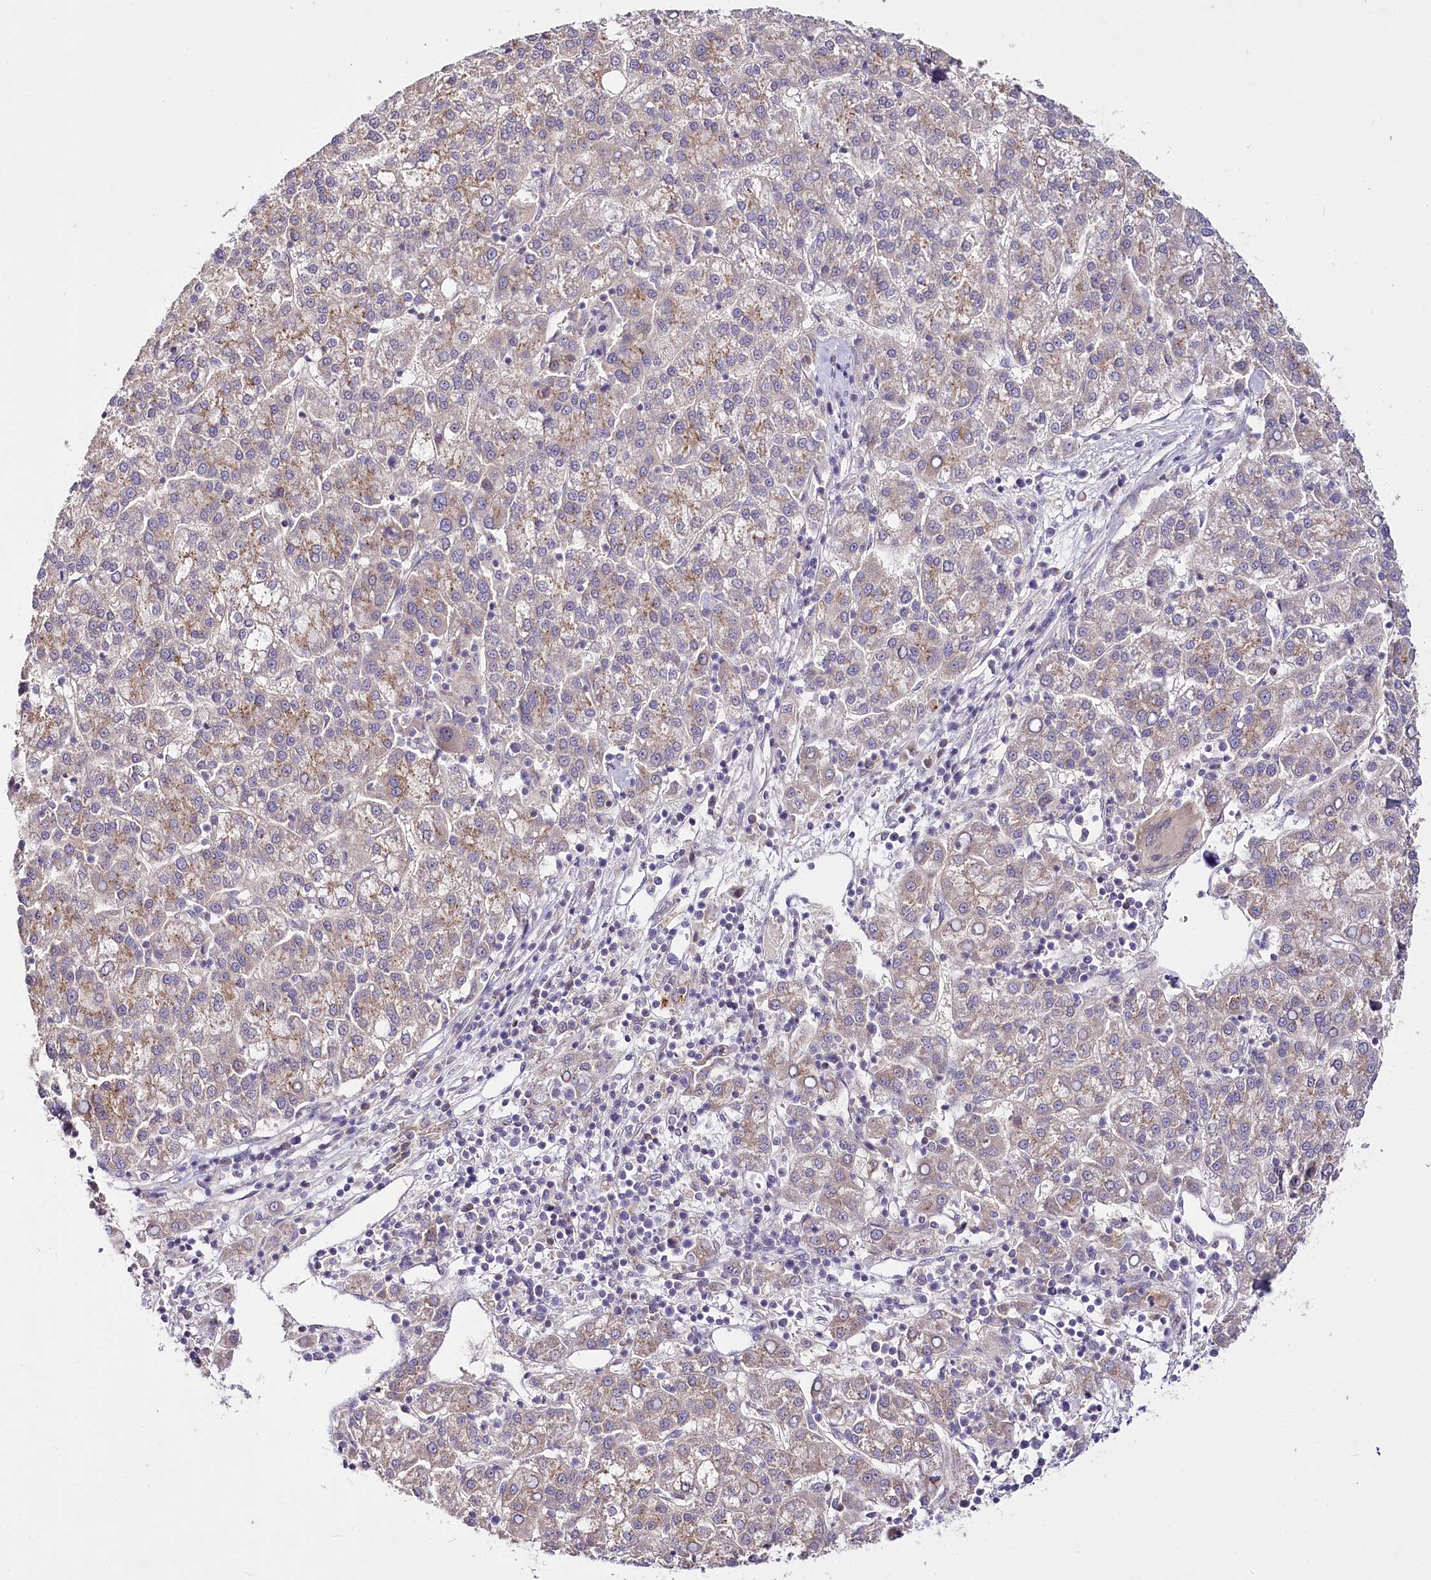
{"staining": {"intensity": "weak", "quantity": "25%-75%", "location": "cytoplasmic/membranous"}, "tissue": "liver cancer", "cell_type": "Tumor cells", "image_type": "cancer", "snomed": [{"axis": "morphology", "description": "Carcinoma, Hepatocellular, NOS"}, {"axis": "topography", "description": "Liver"}], "caption": "The micrograph exhibits staining of liver cancer, revealing weak cytoplasmic/membranous protein positivity (brown color) within tumor cells.", "gene": "VWA5A", "patient": {"sex": "female", "age": 58}}